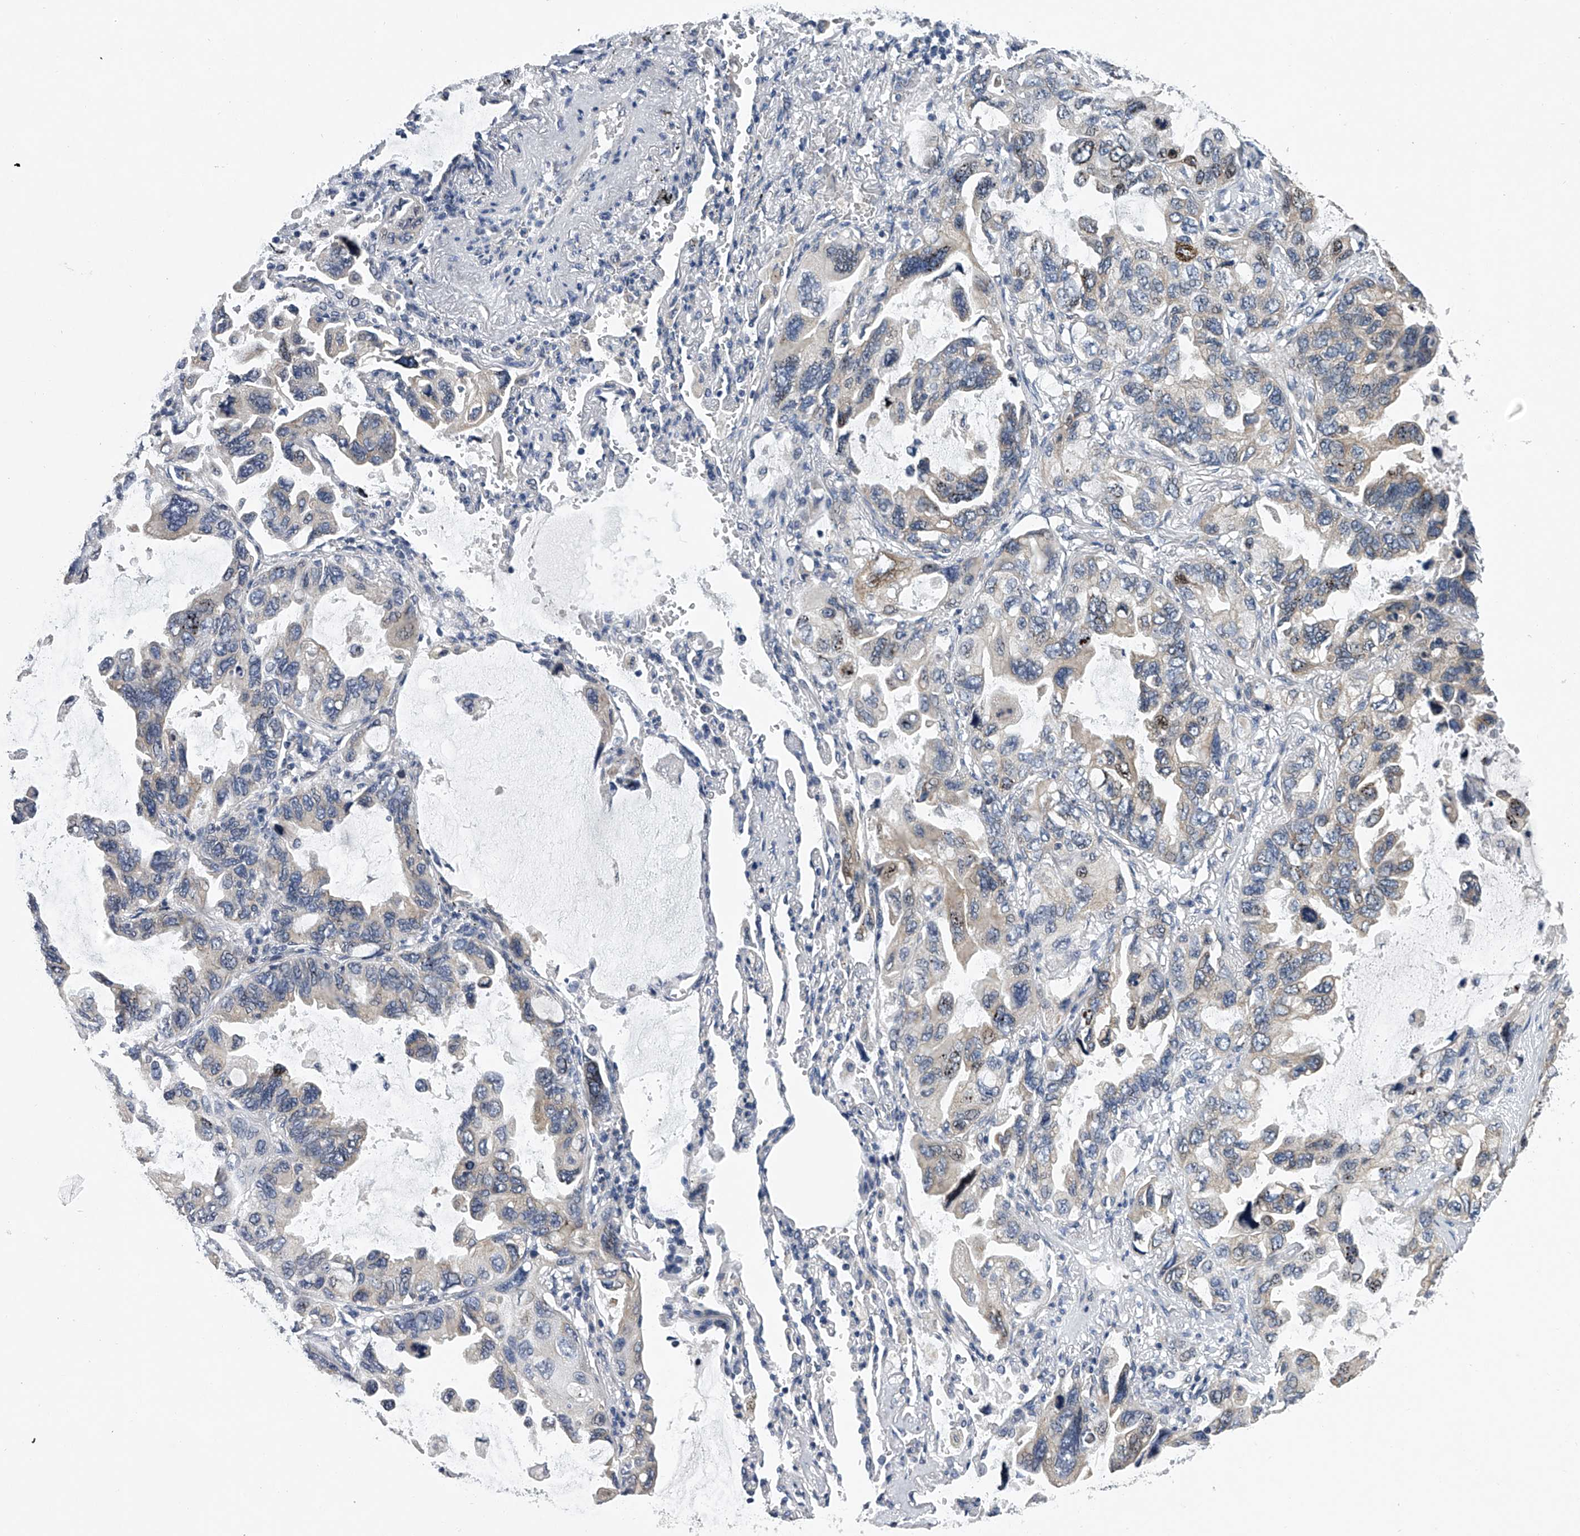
{"staining": {"intensity": "weak", "quantity": "<25%", "location": "cytoplasmic/membranous"}, "tissue": "lung cancer", "cell_type": "Tumor cells", "image_type": "cancer", "snomed": [{"axis": "morphology", "description": "Squamous cell carcinoma, NOS"}, {"axis": "topography", "description": "Lung"}], "caption": "Immunohistochemistry (IHC) image of neoplastic tissue: human lung cancer (squamous cell carcinoma) stained with DAB (3,3'-diaminobenzidine) demonstrates no significant protein staining in tumor cells.", "gene": "RNF5", "patient": {"sex": "female", "age": 73}}